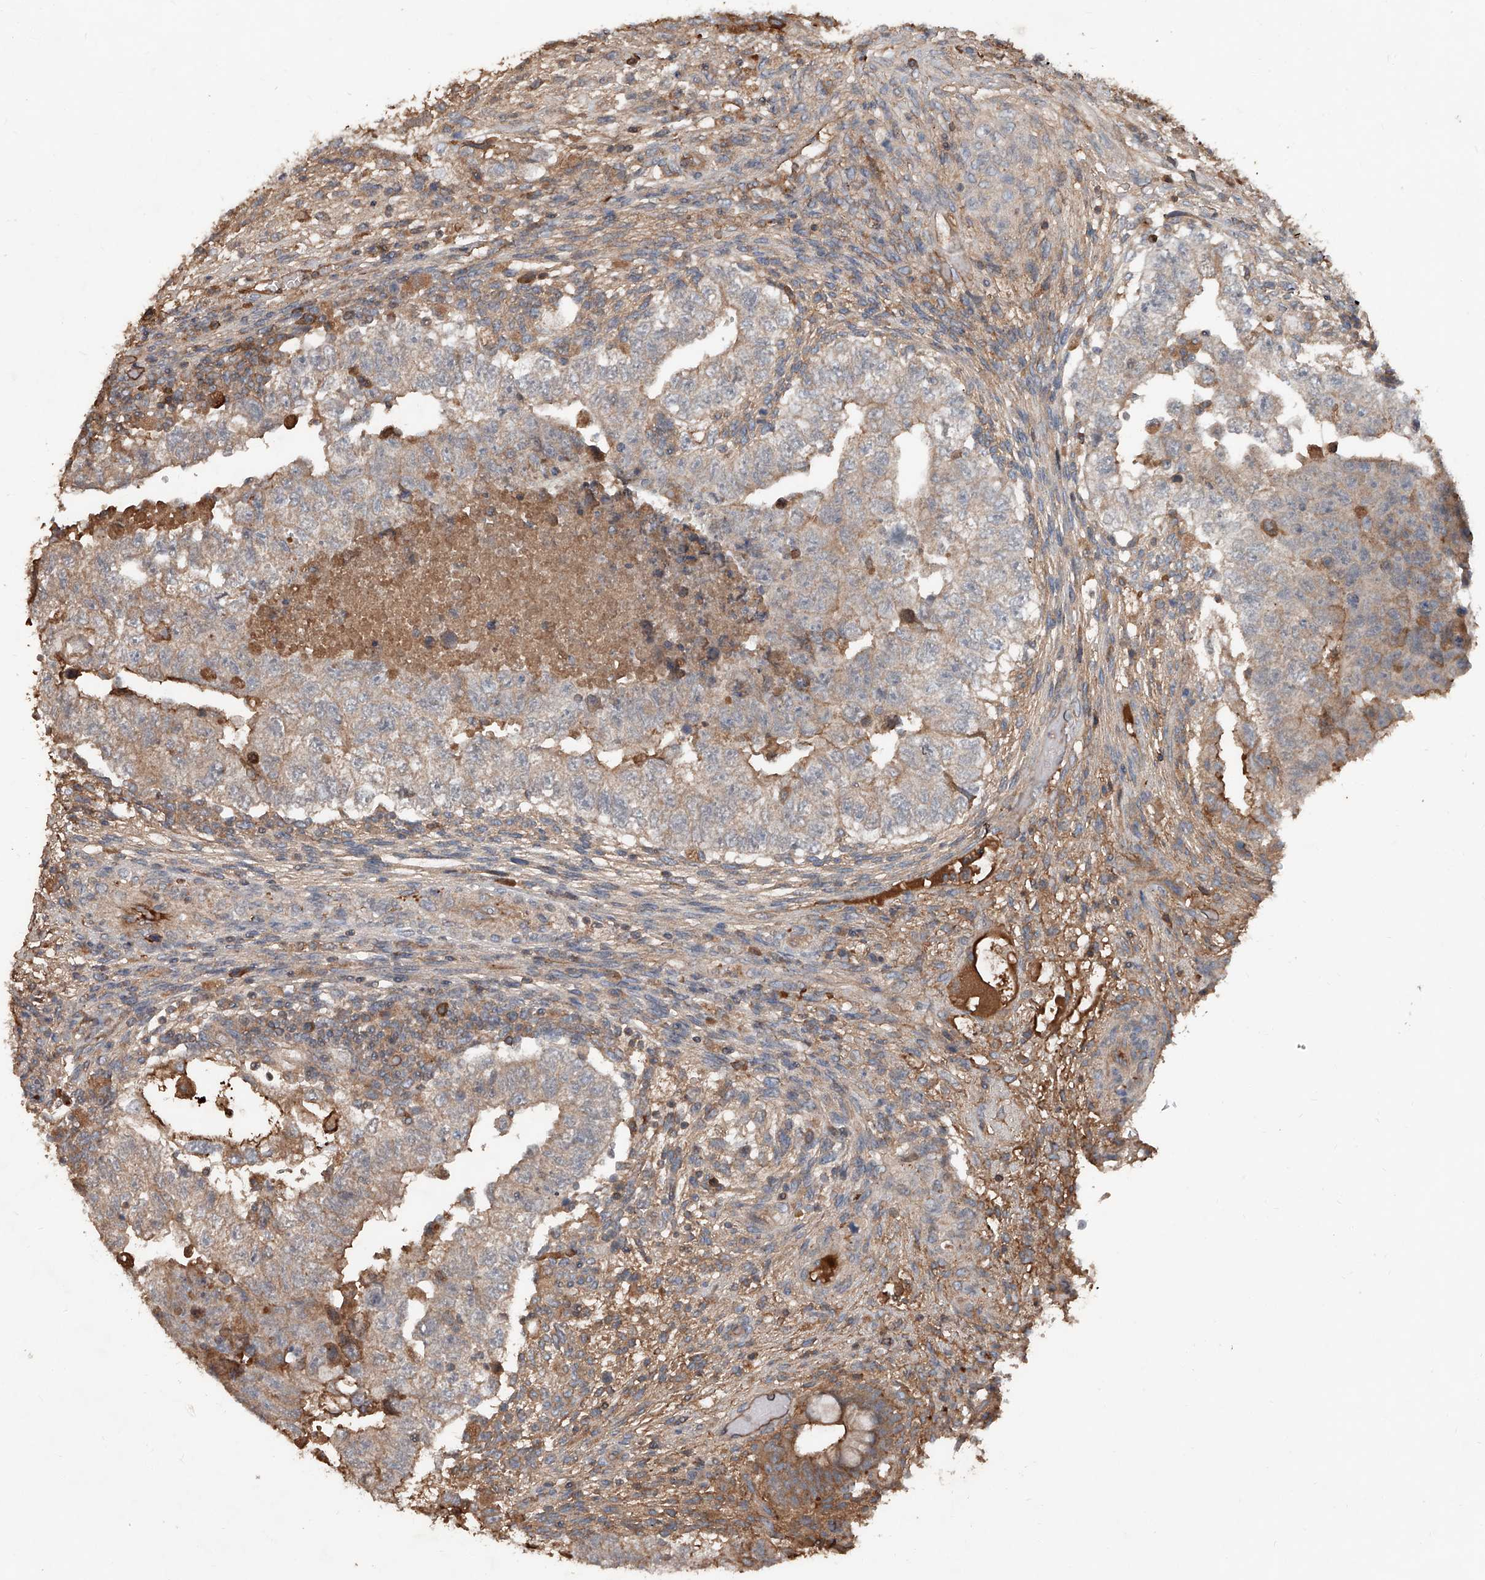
{"staining": {"intensity": "weak", "quantity": "25%-75%", "location": "cytoplasmic/membranous"}, "tissue": "testis cancer", "cell_type": "Tumor cells", "image_type": "cancer", "snomed": [{"axis": "morphology", "description": "Carcinoma, Embryonal, NOS"}, {"axis": "topography", "description": "Testis"}], "caption": "Embryonal carcinoma (testis) stained with DAB (3,3'-diaminobenzidine) immunohistochemistry (IHC) reveals low levels of weak cytoplasmic/membranous staining in about 25%-75% of tumor cells.", "gene": "ADAM23", "patient": {"sex": "male", "age": 36}}